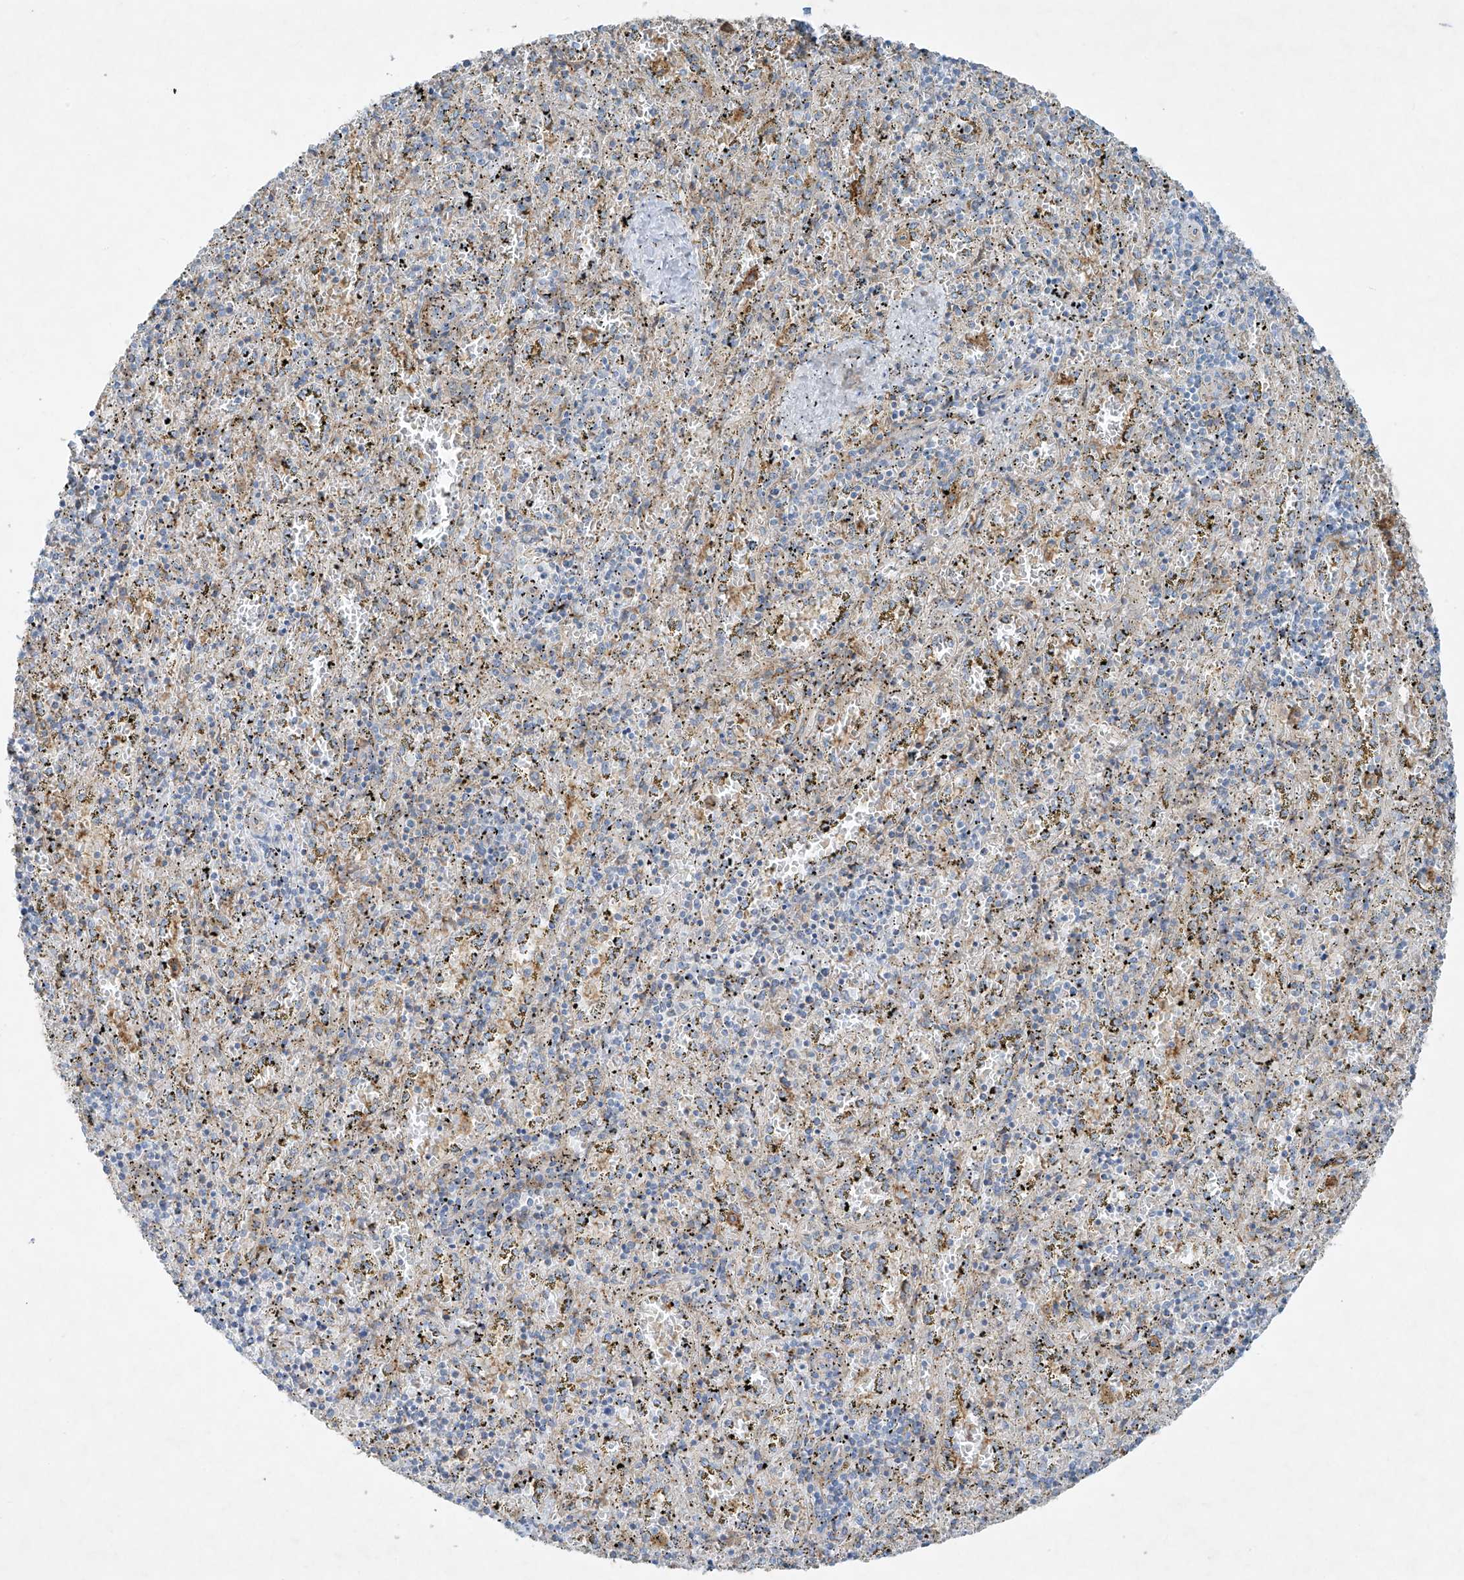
{"staining": {"intensity": "weak", "quantity": "<25%", "location": "cytoplasmic/membranous"}, "tissue": "spleen", "cell_type": "Cells in red pulp", "image_type": "normal", "snomed": [{"axis": "morphology", "description": "Normal tissue, NOS"}, {"axis": "topography", "description": "Spleen"}], "caption": "DAB immunohistochemical staining of benign spleen displays no significant positivity in cells in red pulp.", "gene": "VAMP5", "patient": {"sex": "male", "age": 11}}